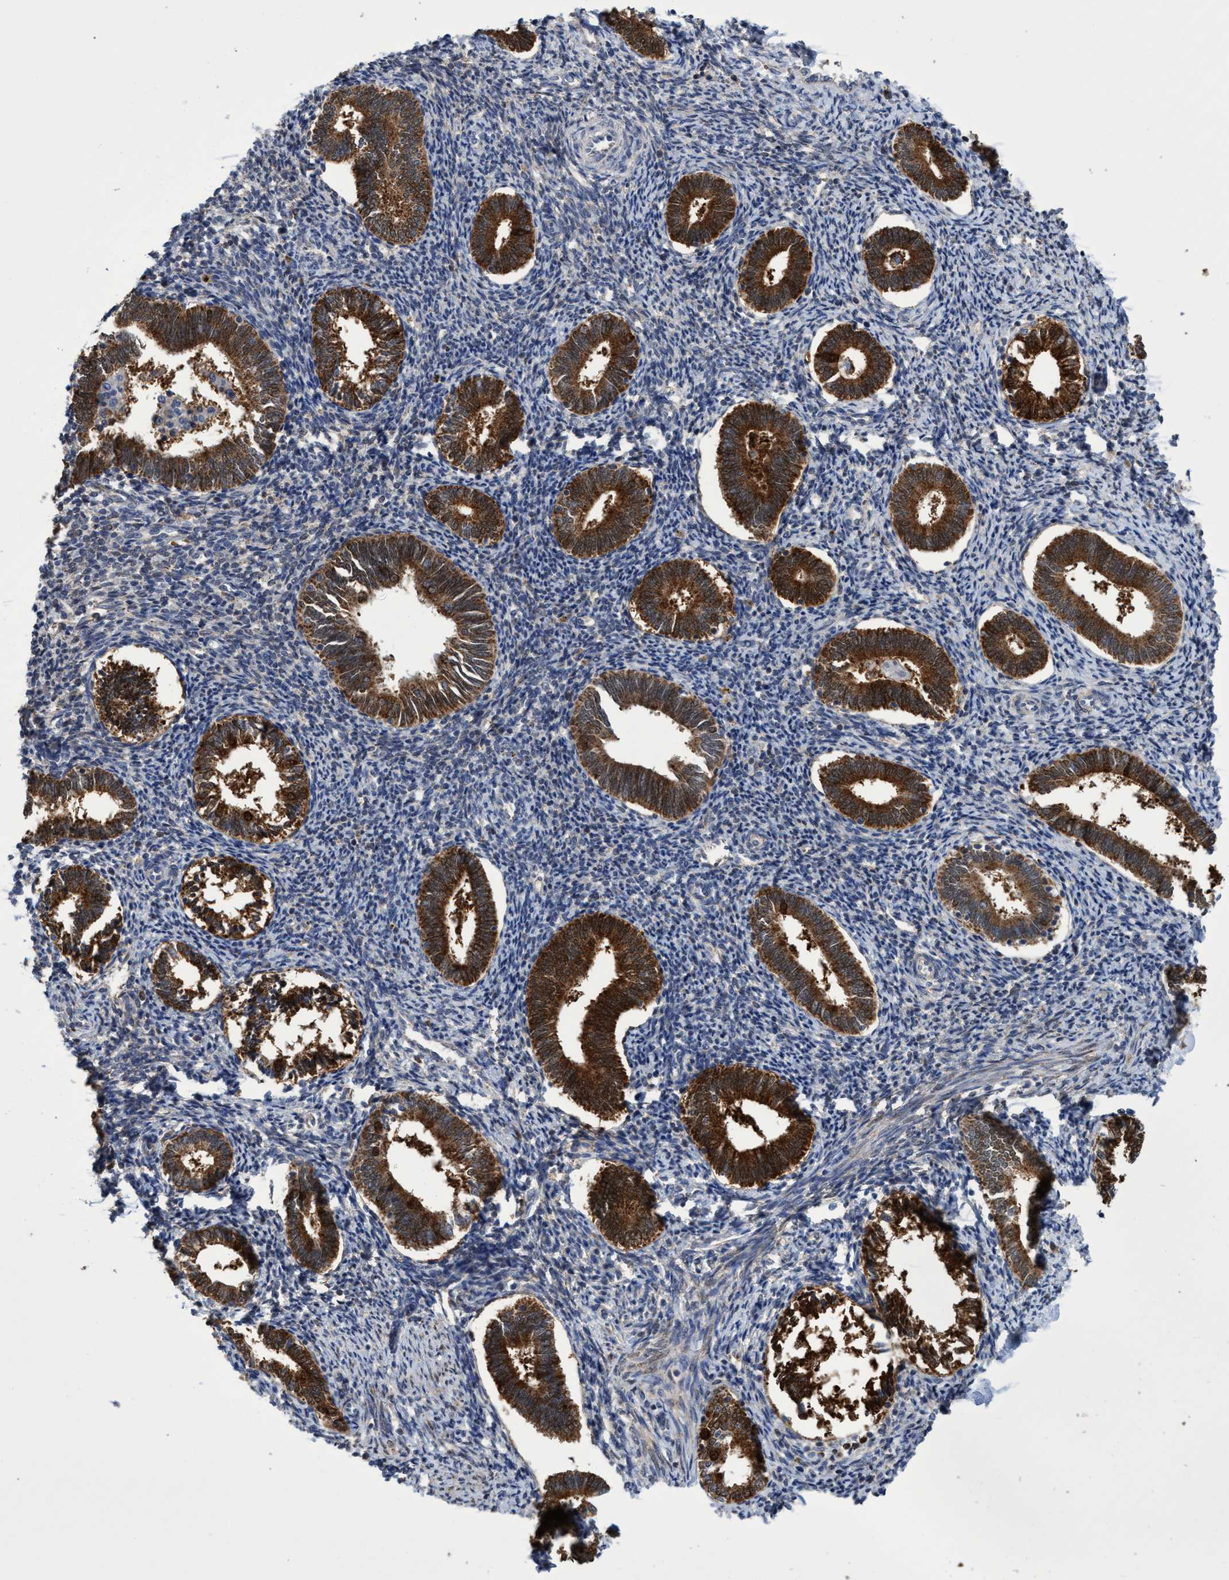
{"staining": {"intensity": "negative", "quantity": "none", "location": "none"}, "tissue": "endometrium", "cell_type": "Cells in endometrial stroma", "image_type": "normal", "snomed": [{"axis": "morphology", "description": "Normal tissue, NOS"}, {"axis": "topography", "description": "Endometrium"}], "caption": "IHC histopathology image of normal endometrium: human endometrium stained with DAB (3,3'-diaminobenzidine) exhibits no significant protein staining in cells in endometrial stroma. Brightfield microscopy of IHC stained with DAB (3,3'-diaminobenzidine) (brown) and hematoxylin (blue), captured at high magnification.", "gene": "CRYZ", "patient": {"sex": "female", "age": 41}}